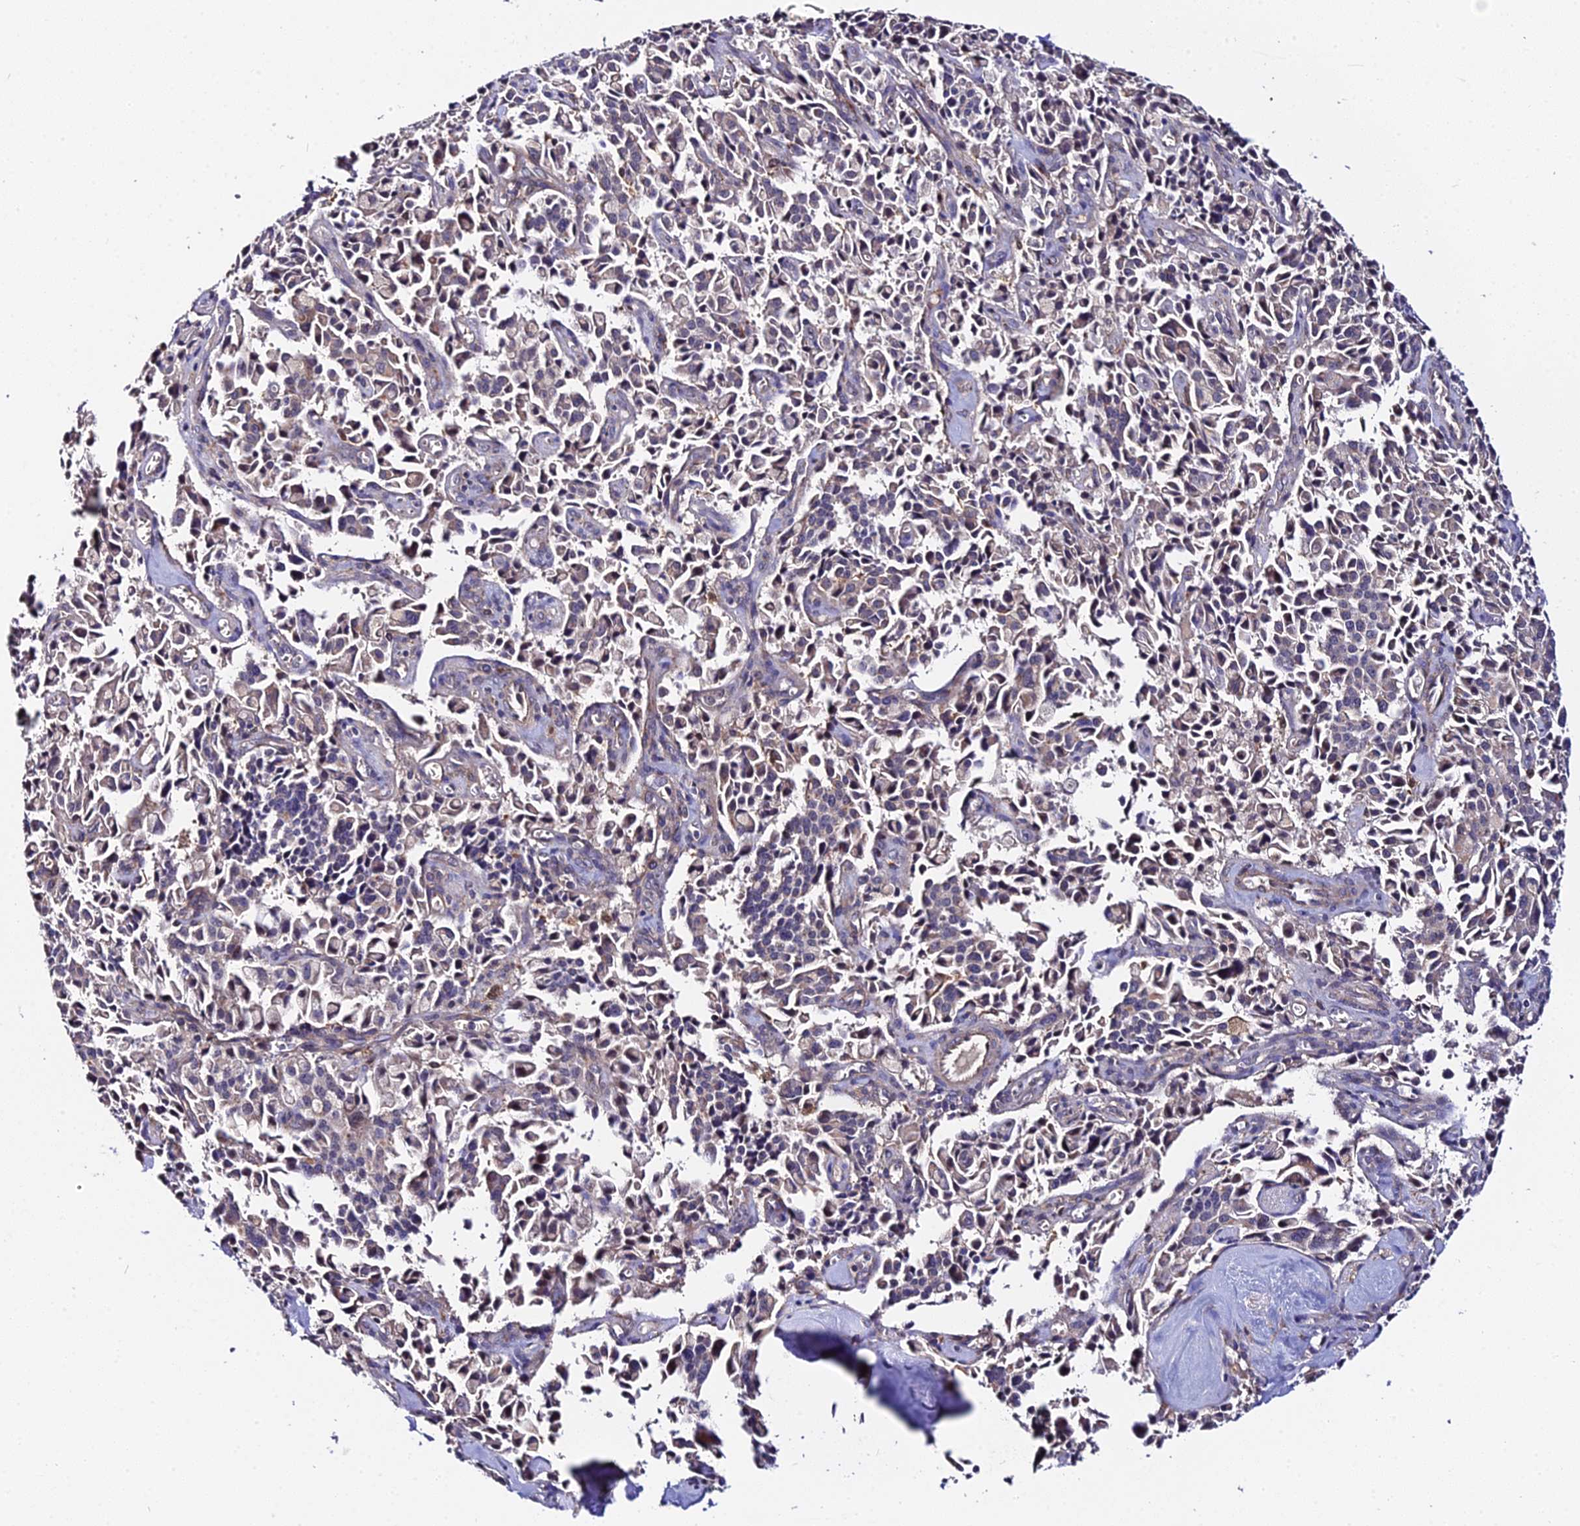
{"staining": {"intensity": "negative", "quantity": "none", "location": "none"}, "tissue": "pancreatic cancer", "cell_type": "Tumor cells", "image_type": "cancer", "snomed": [{"axis": "morphology", "description": "Adenocarcinoma, NOS"}, {"axis": "topography", "description": "Pancreas"}], "caption": "This is an immunohistochemistry (IHC) histopathology image of human pancreatic cancer (adenocarcinoma). There is no staining in tumor cells.", "gene": "ZBED8", "patient": {"sex": "male", "age": 65}}